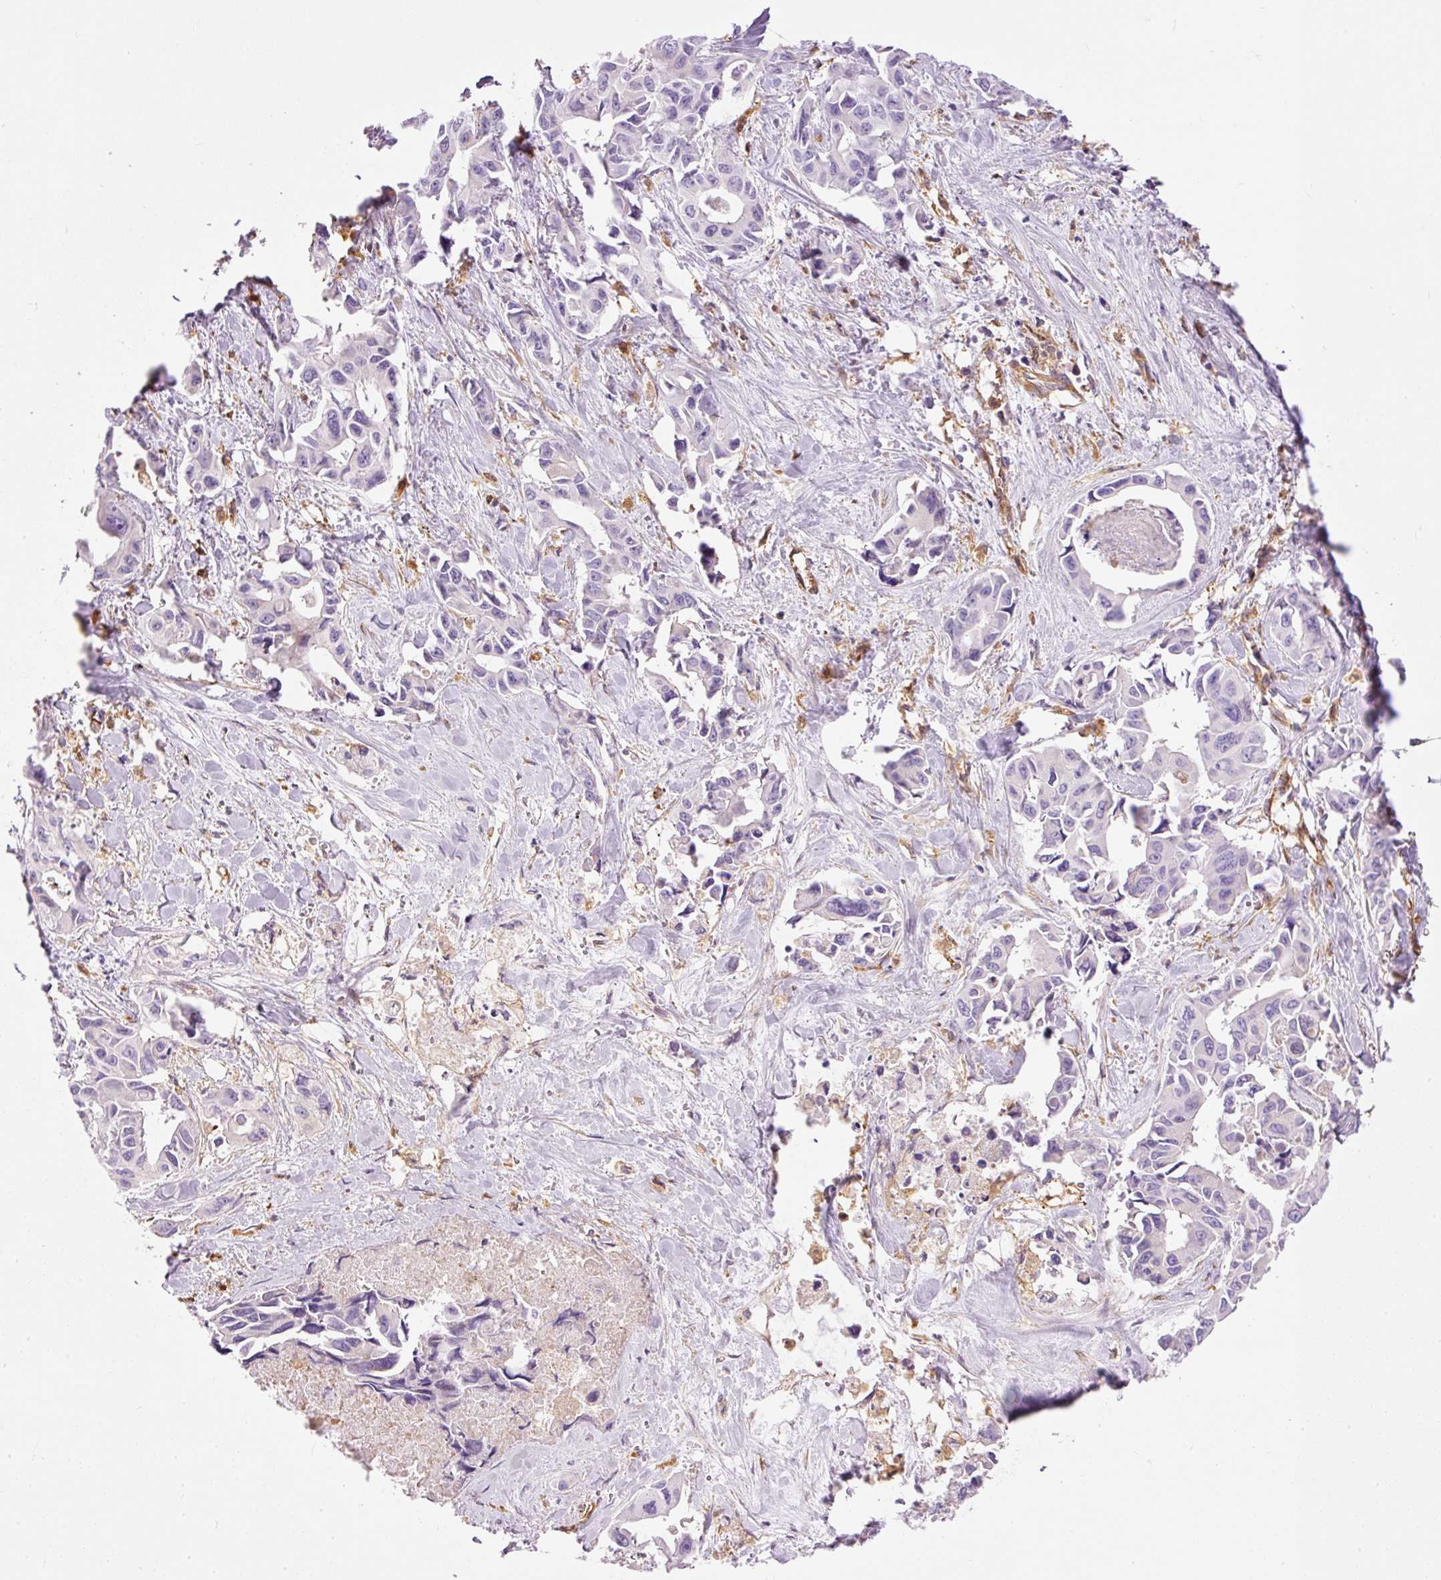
{"staining": {"intensity": "negative", "quantity": "none", "location": "none"}, "tissue": "lung cancer", "cell_type": "Tumor cells", "image_type": "cancer", "snomed": [{"axis": "morphology", "description": "Adenocarcinoma, NOS"}, {"axis": "topography", "description": "Lung"}], "caption": "Lung cancer (adenocarcinoma) was stained to show a protein in brown. There is no significant positivity in tumor cells. (Brightfield microscopy of DAB (3,3'-diaminobenzidine) IHC at high magnification).", "gene": "IL10RB", "patient": {"sex": "male", "age": 64}}